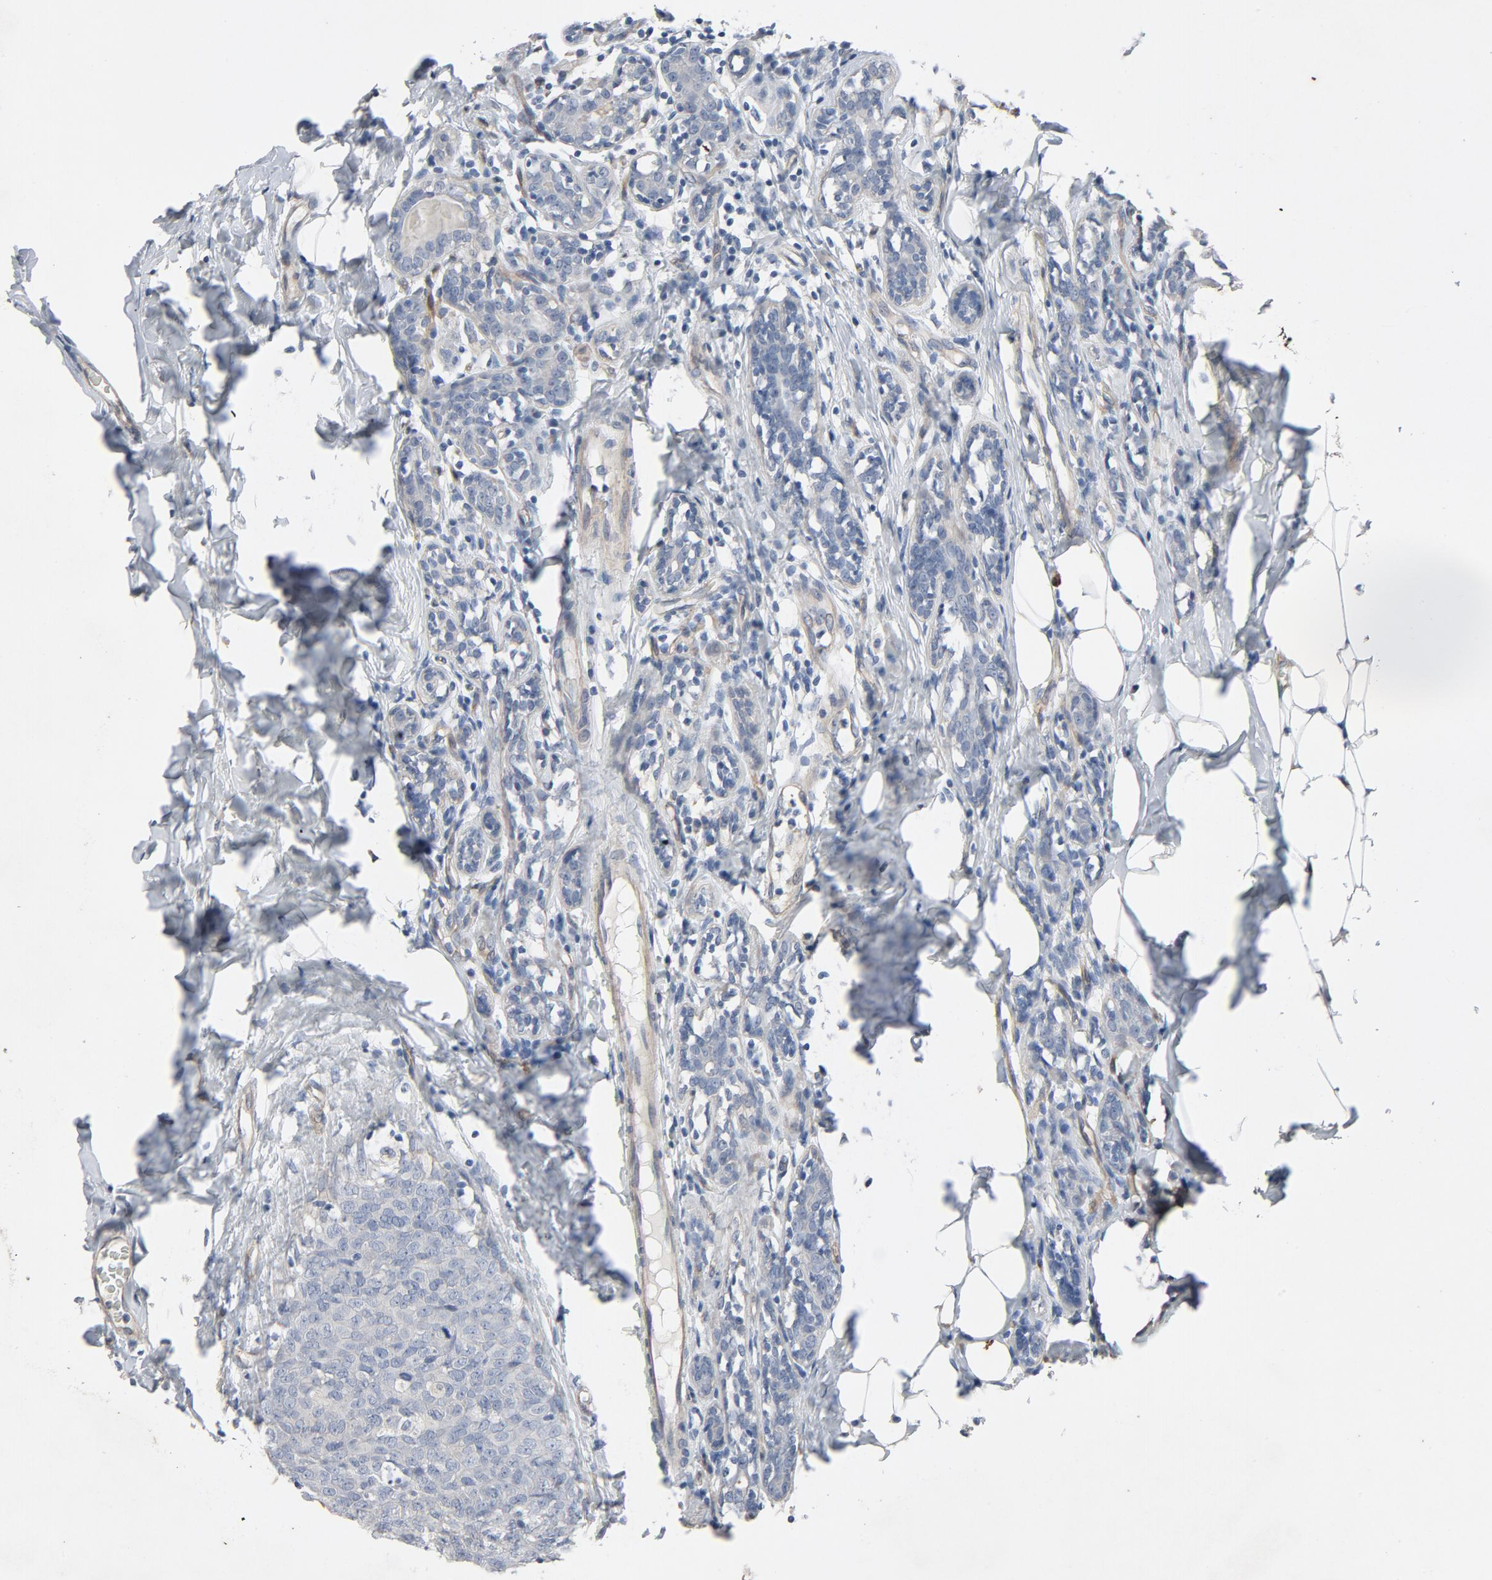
{"staining": {"intensity": "negative", "quantity": "none", "location": "none"}, "tissue": "breast cancer", "cell_type": "Tumor cells", "image_type": "cancer", "snomed": [{"axis": "morphology", "description": "Duct carcinoma"}, {"axis": "topography", "description": "Breast"}], "caption": "DAB immunohistochemical staining of human breast intraductal carcinoma demonstrates no significant positivity in tumor cells.", "gene": "KDR", "patient": {"sex": "female", "age": 40}}